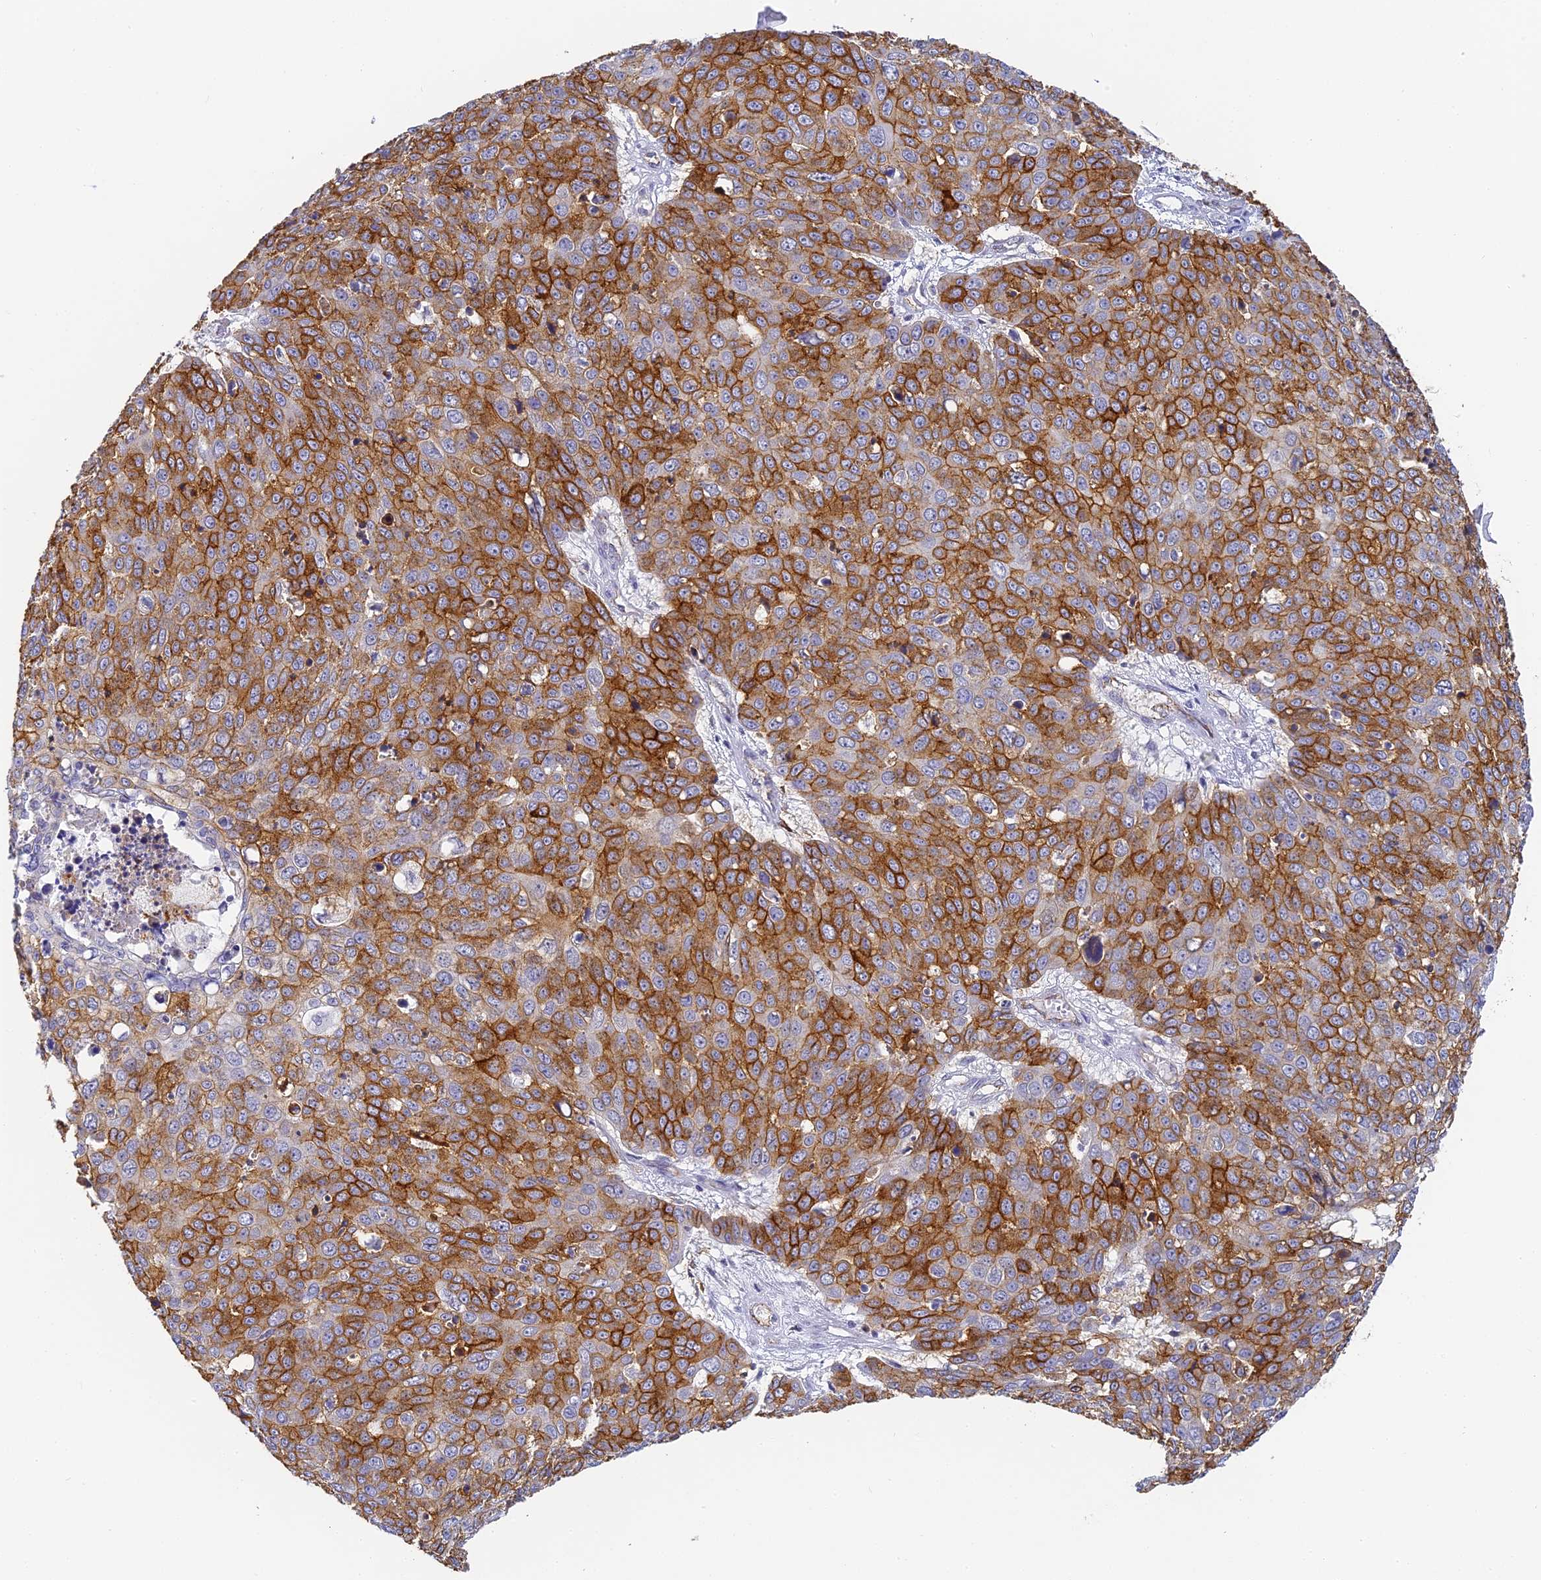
{"staining": {"intensity": "strong", "quantity": ">75%", "location": "cytoplasmic/membranous"}, "tissue": "skin cancer", "cell_type": "Tumor cells", "image_type": "cancer", "snomed": [{"axis": "morphology", "description": "Squamous cell carcinoma, NOS"}, {"axis": "topography", "description": "Skin"}], "caption": "Protein staining of squamous cell carcinoma (skin) tissue displays strong cytoplasmic/membranous positivity in about >75% of tumor cells.", "gene": "GJA1", "patient": {"sex": "male", "age": 71}}